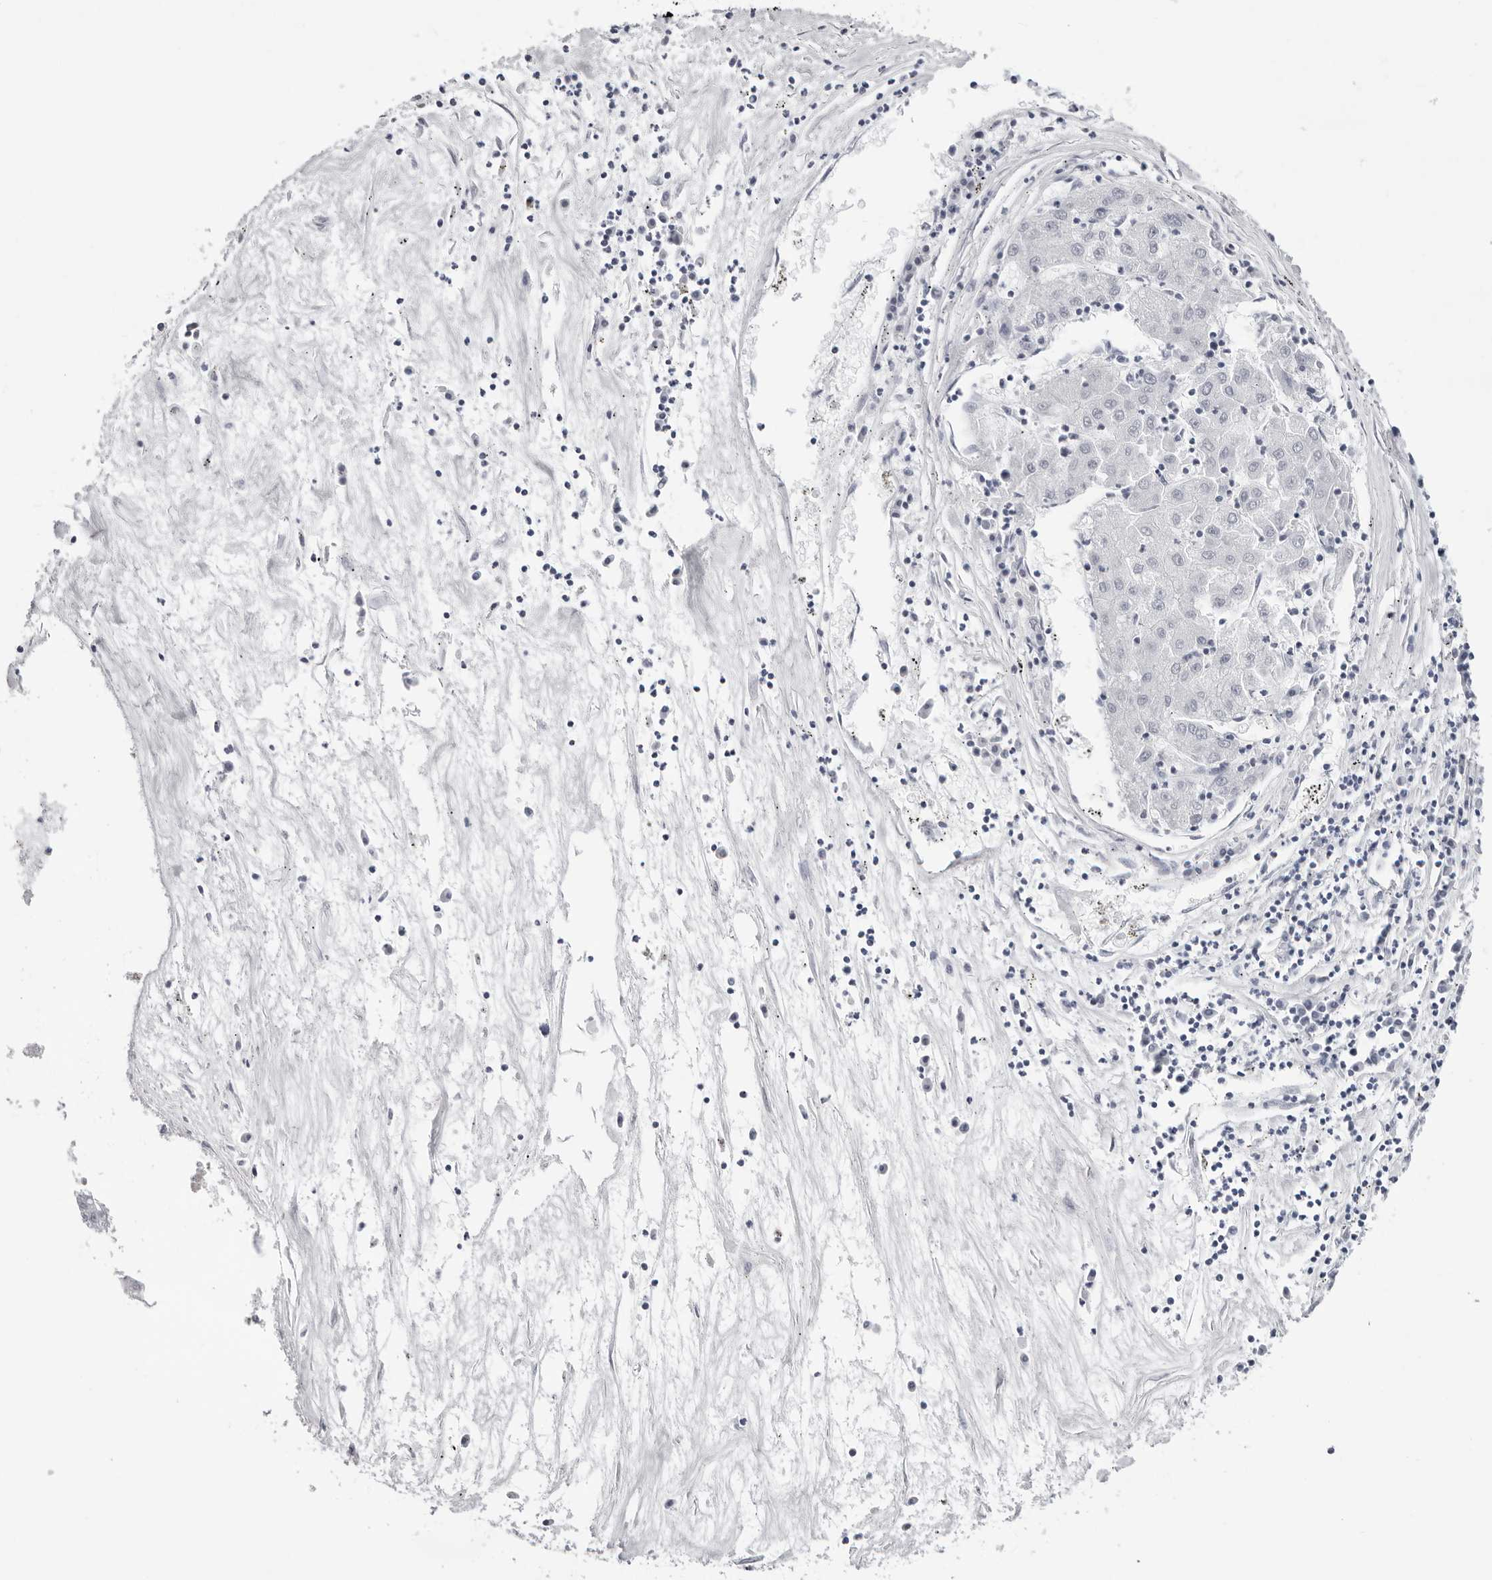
{"staining": {"intensity": "negative", "quantity": "none", "location": "none"}, "tissue": "liver cancer", "cell_type": "Tumor cells", "image_type": "cancer", "snomed": [{"axis": "morphology", "description": "Carcinoma, Hepatocellular, NOS"}, {"axis": "topography", "description": "Liver"}], "caption": "Hepatocellular carcinoma (liver) was stained to show a protein in brown. There is no significant expression in tumor cells. (DAB IHC, high magnification).", "gene": "INSL3", "patient": {"sex": "male", "age": 72}}